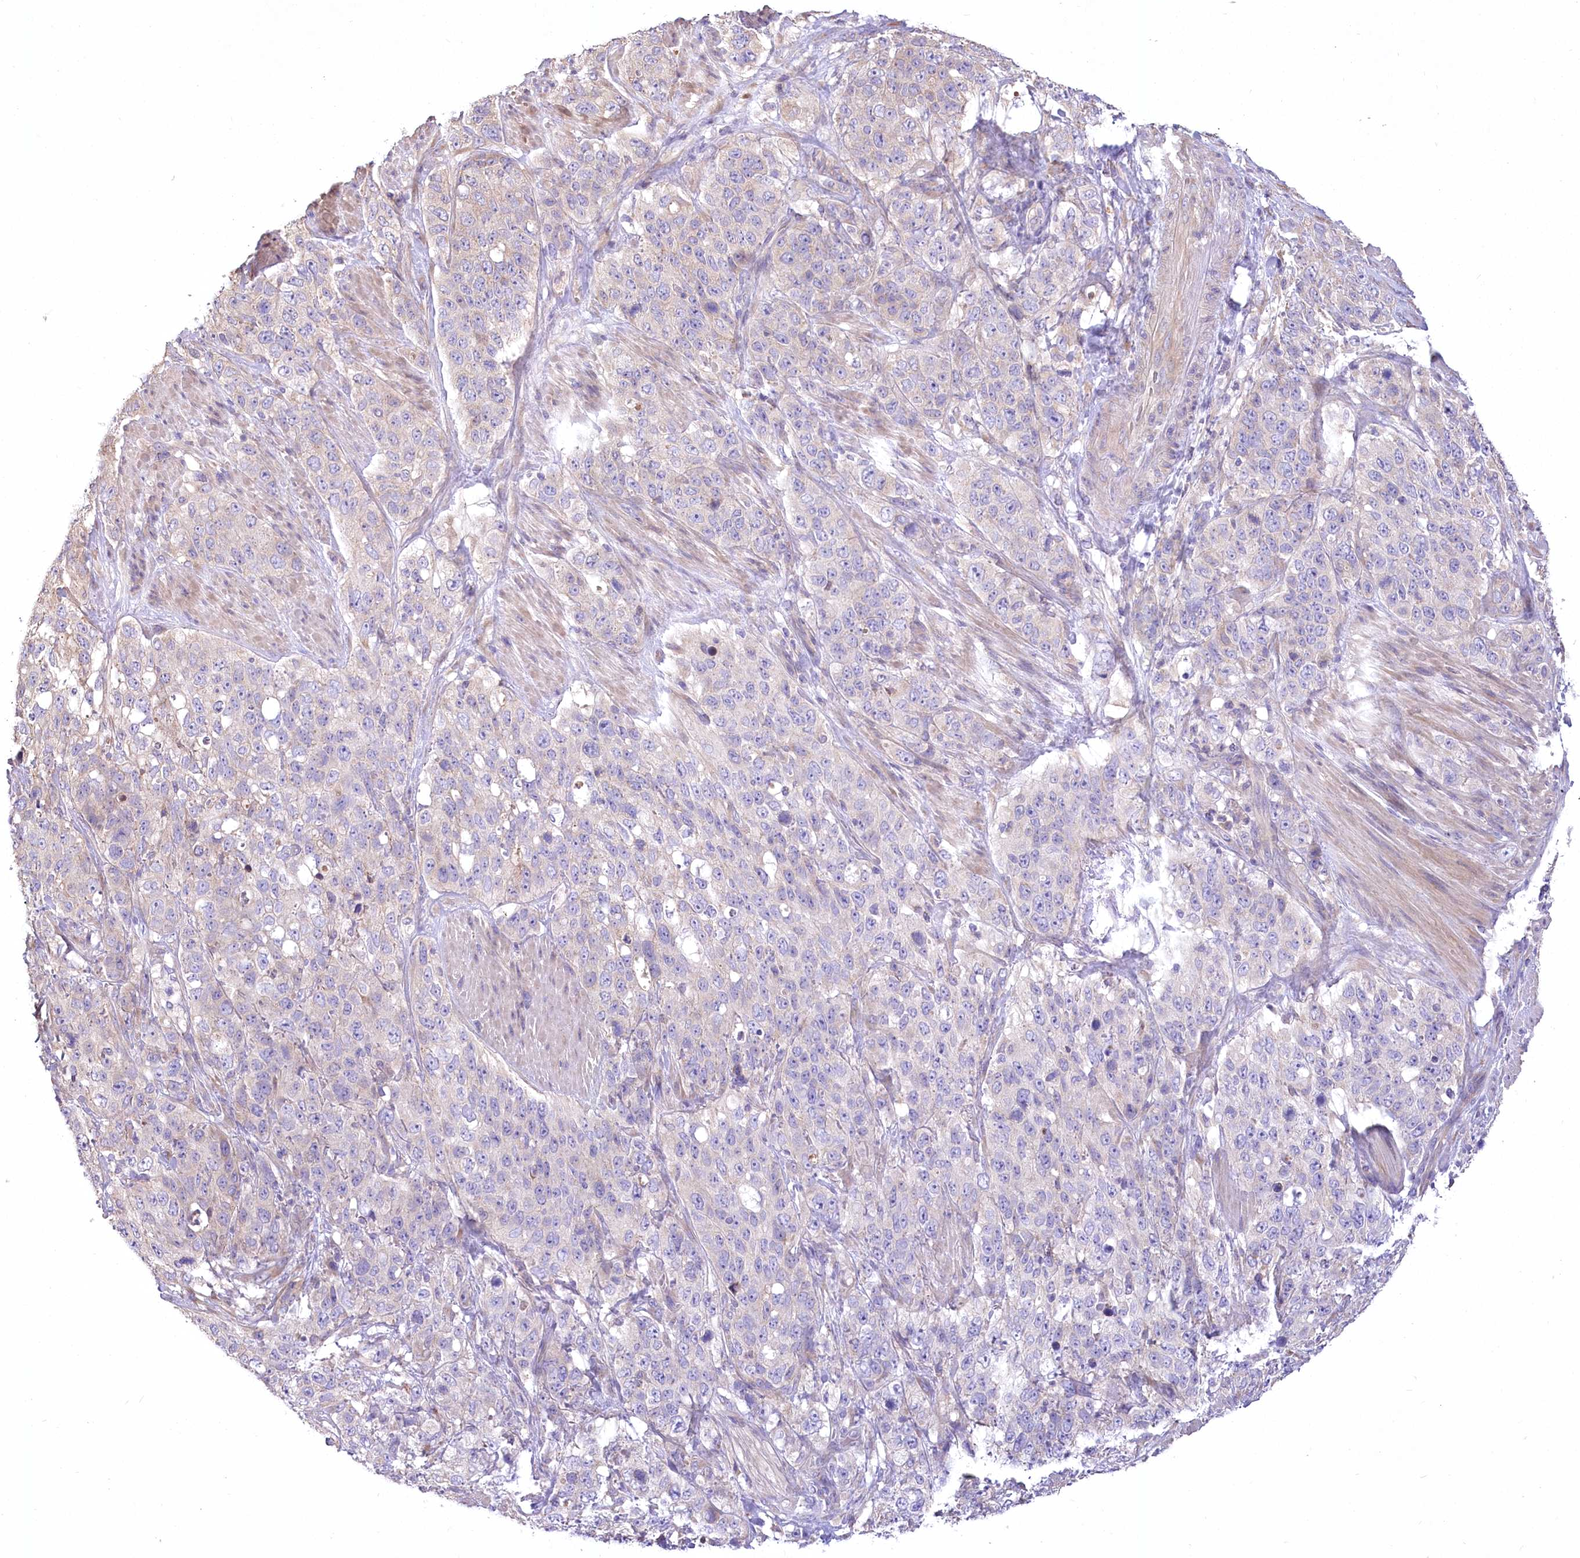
{"staining": {"intensity": "negative", "quantity": "none", "location": "none"}, "tissue": "stomach cancer", "cell_type": "Tumor cells", "image_type": "cancer", "snomed": [{"axis": "morphology", "description": "Adenocarcinoma, NOS"}, {"axis": "topography", "description": "Stomach"}], "caption": "Tumor cells show no significant positivity in adenocarcinoma (stomach).", "gene": "PBLD", "patient": {"sex": "male", "age": 48}}